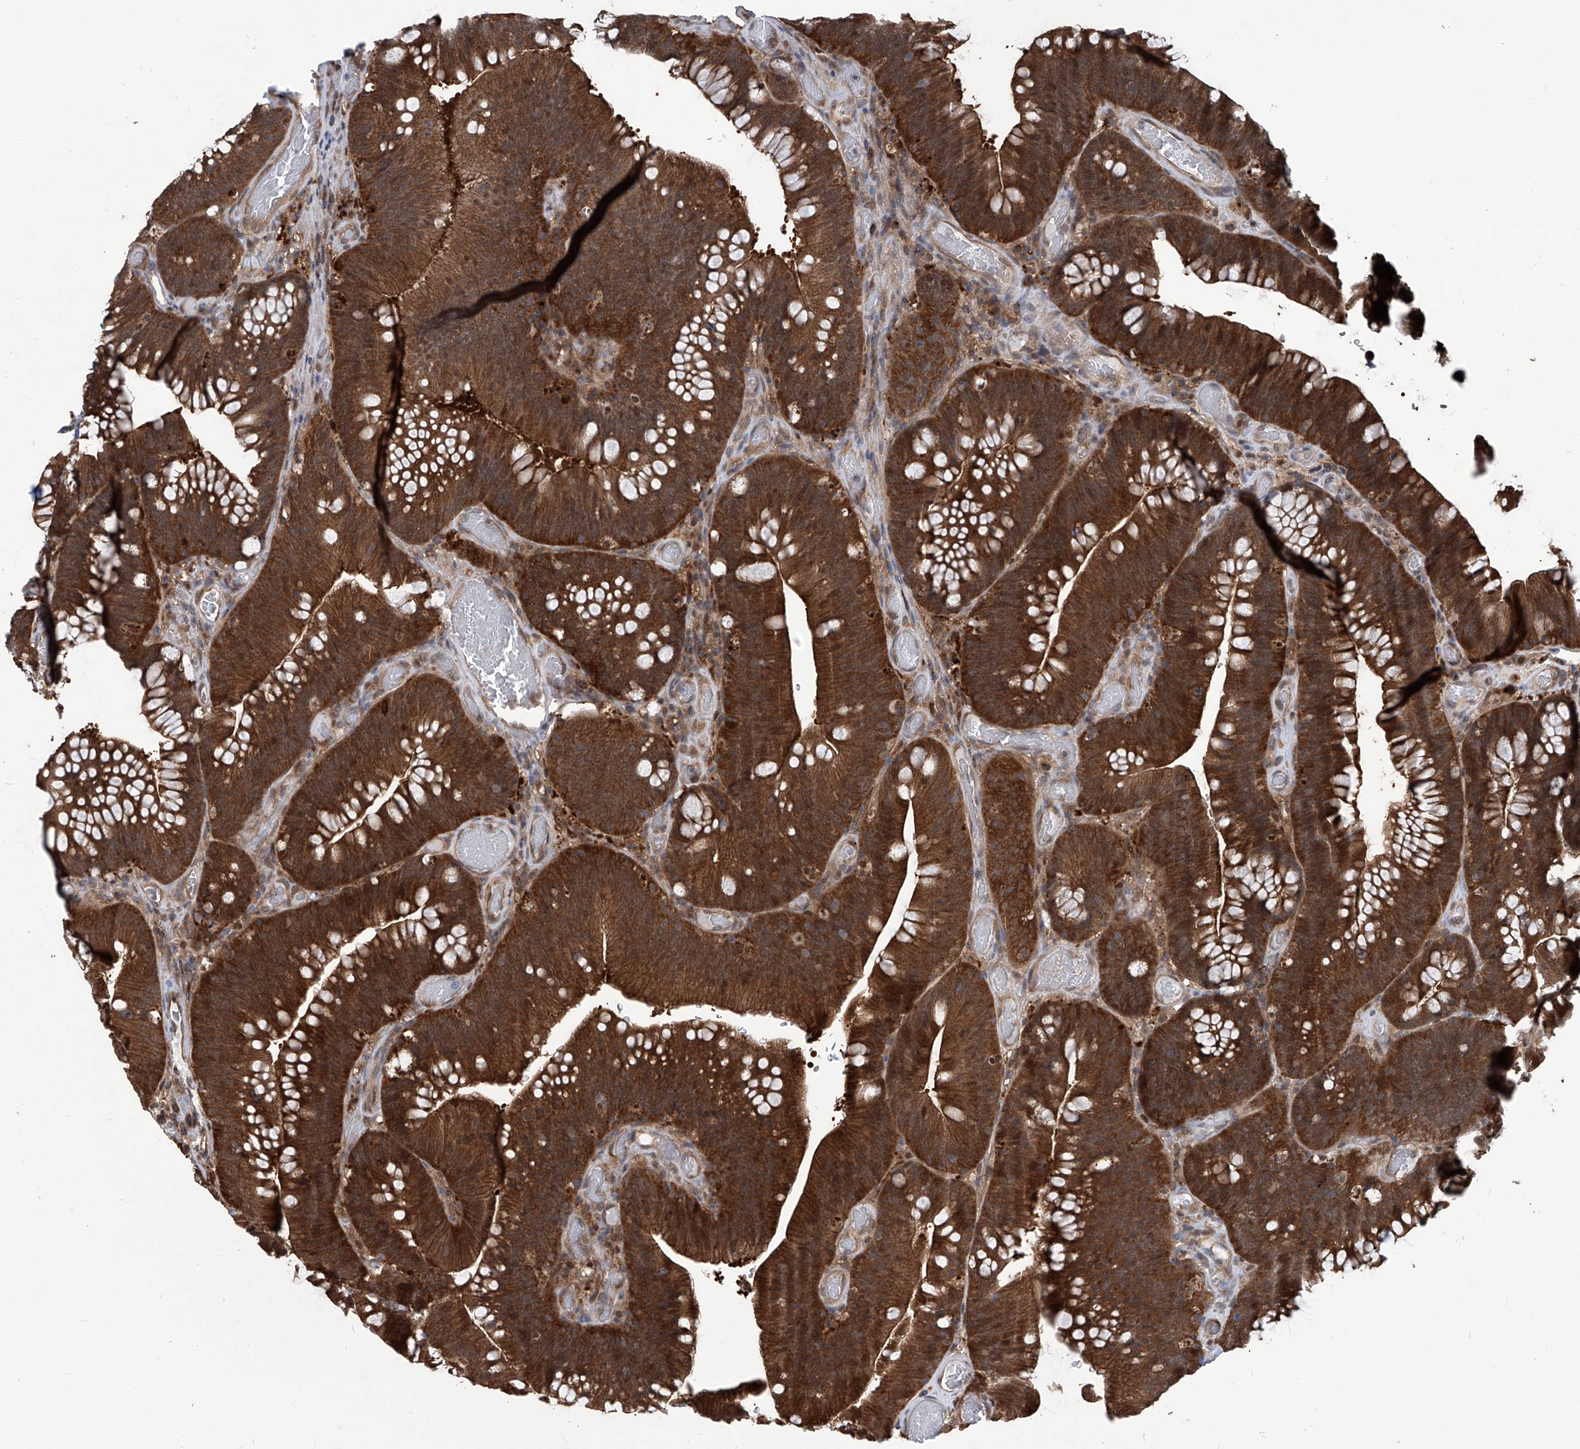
{"staining": {"intensity": "strong", "quantity": ">75%", "location": "cytoplasmic/membranous"}, "tissue": "colorectal cancer", "cell_type": "Tumor cells", "image_type": "cancer", "snomed": [{"axis": "morphology", "description": "Normal tissue, NOS"}, {"axis": "topography", "description": "Colon"}], "caption": "Immunohistochemistry staining of colorectal cancer, which demonstrates high levels of strong cytoplasmic/membranous staining in about >75% of tumor cells indicating strong cytoplasmic/membranous protein expression. The staining was performed using DAB (3,3'-diaminobenzidine) (brown) for protein detection and nuclei were counterstained in hematoxylin (blue).", "gene": "PSMB1", "patient": {"sex": "female", "age": 82}}